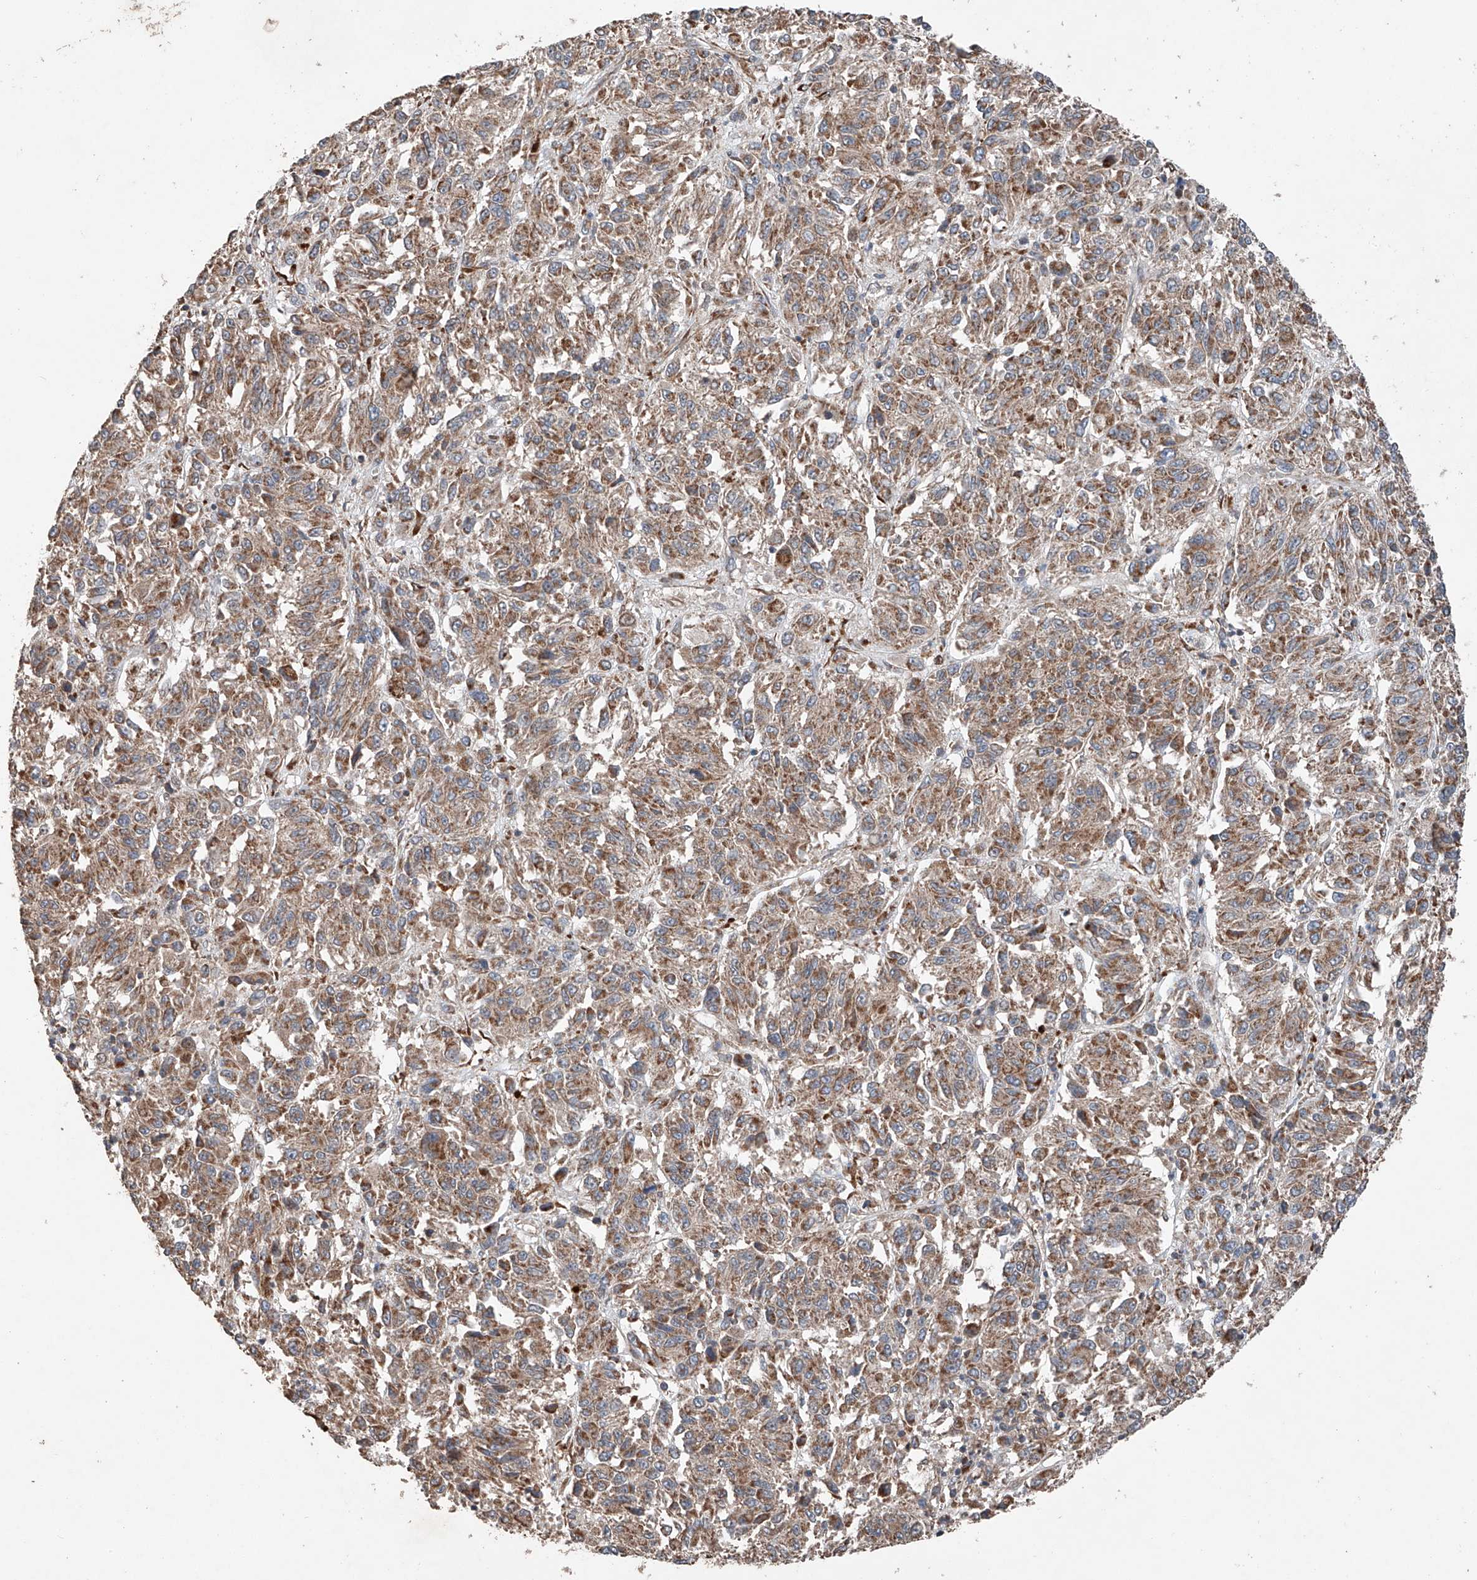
{"staining": {"intensity": "moderate", "quantity": ">75%", "location": "cytoplasmic/membranous"}, "tissue": "melanoma", "cell_type": "Tumor cells", "image_type": "cancer", "snomed": [{"axis": "morphology", "description": "Malignant melanoma, Metastatic site"}, {"axis": "topography", "description": "Lung"}], "caption": "Human melanoma stained with a protein marker exhibits moderate staining in tumor cells.", "gene": "AP4B1", "patient": {"sex": "male", "age": 64}}